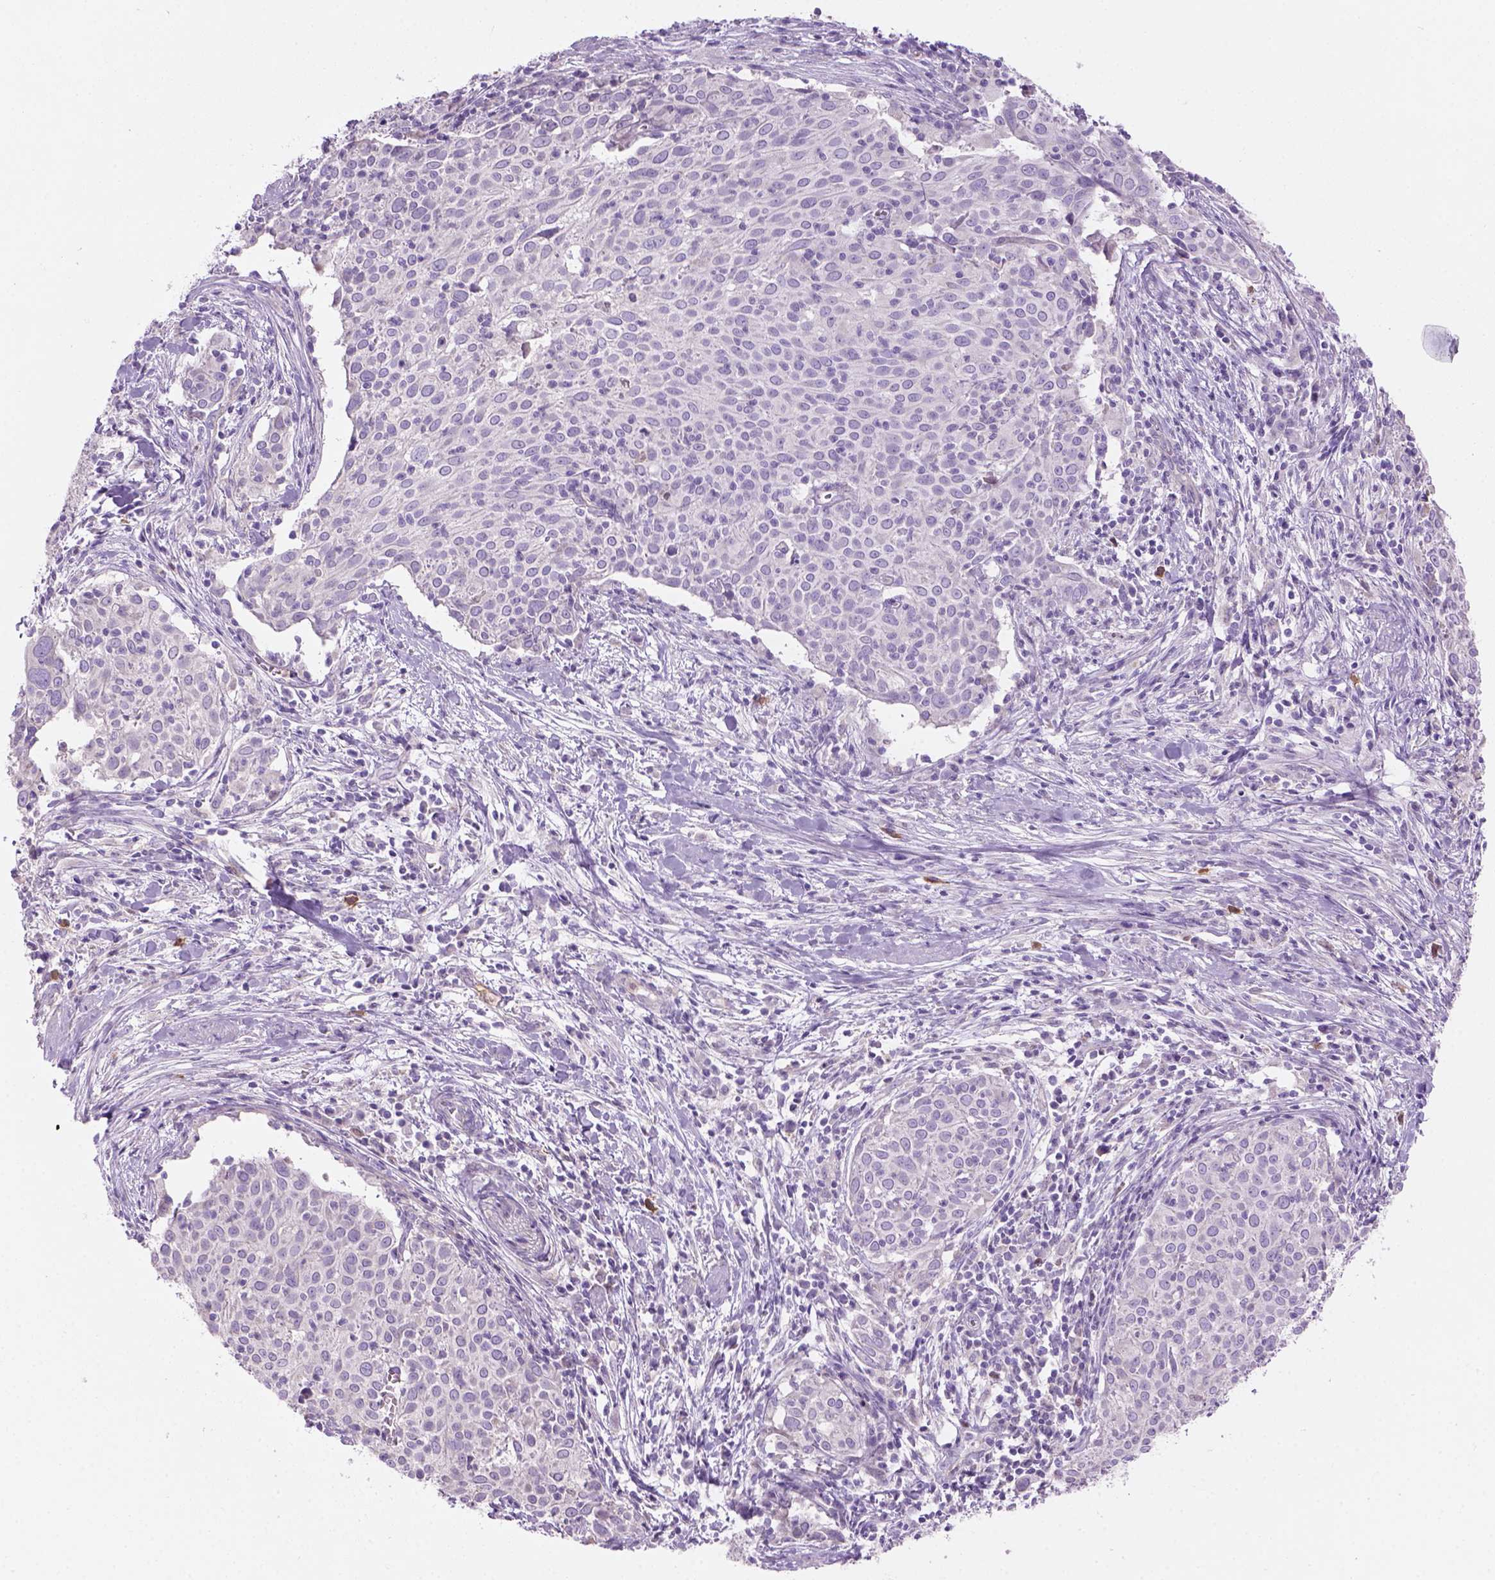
{"staining": {"intensity": "negative", "quantity": "none", "location": "none"}, "tissue": "cervical cancer", "cell_type": "Tumor cells", "image_type": "cancer", "snomed": [{"axis": "morphology", "description": "Squamous cell carcinoma, NOS"}, {"axis": "topography", "description": "Cervix"}], "caption": "Immunohistochemistry image of neoplastic tissue: cervical squamous cell carcinoma stained with DAB exhibits no significant protein expression in tumor cells.", "gene": "CD84", "patient": {"sex": "female", "age": 39}}